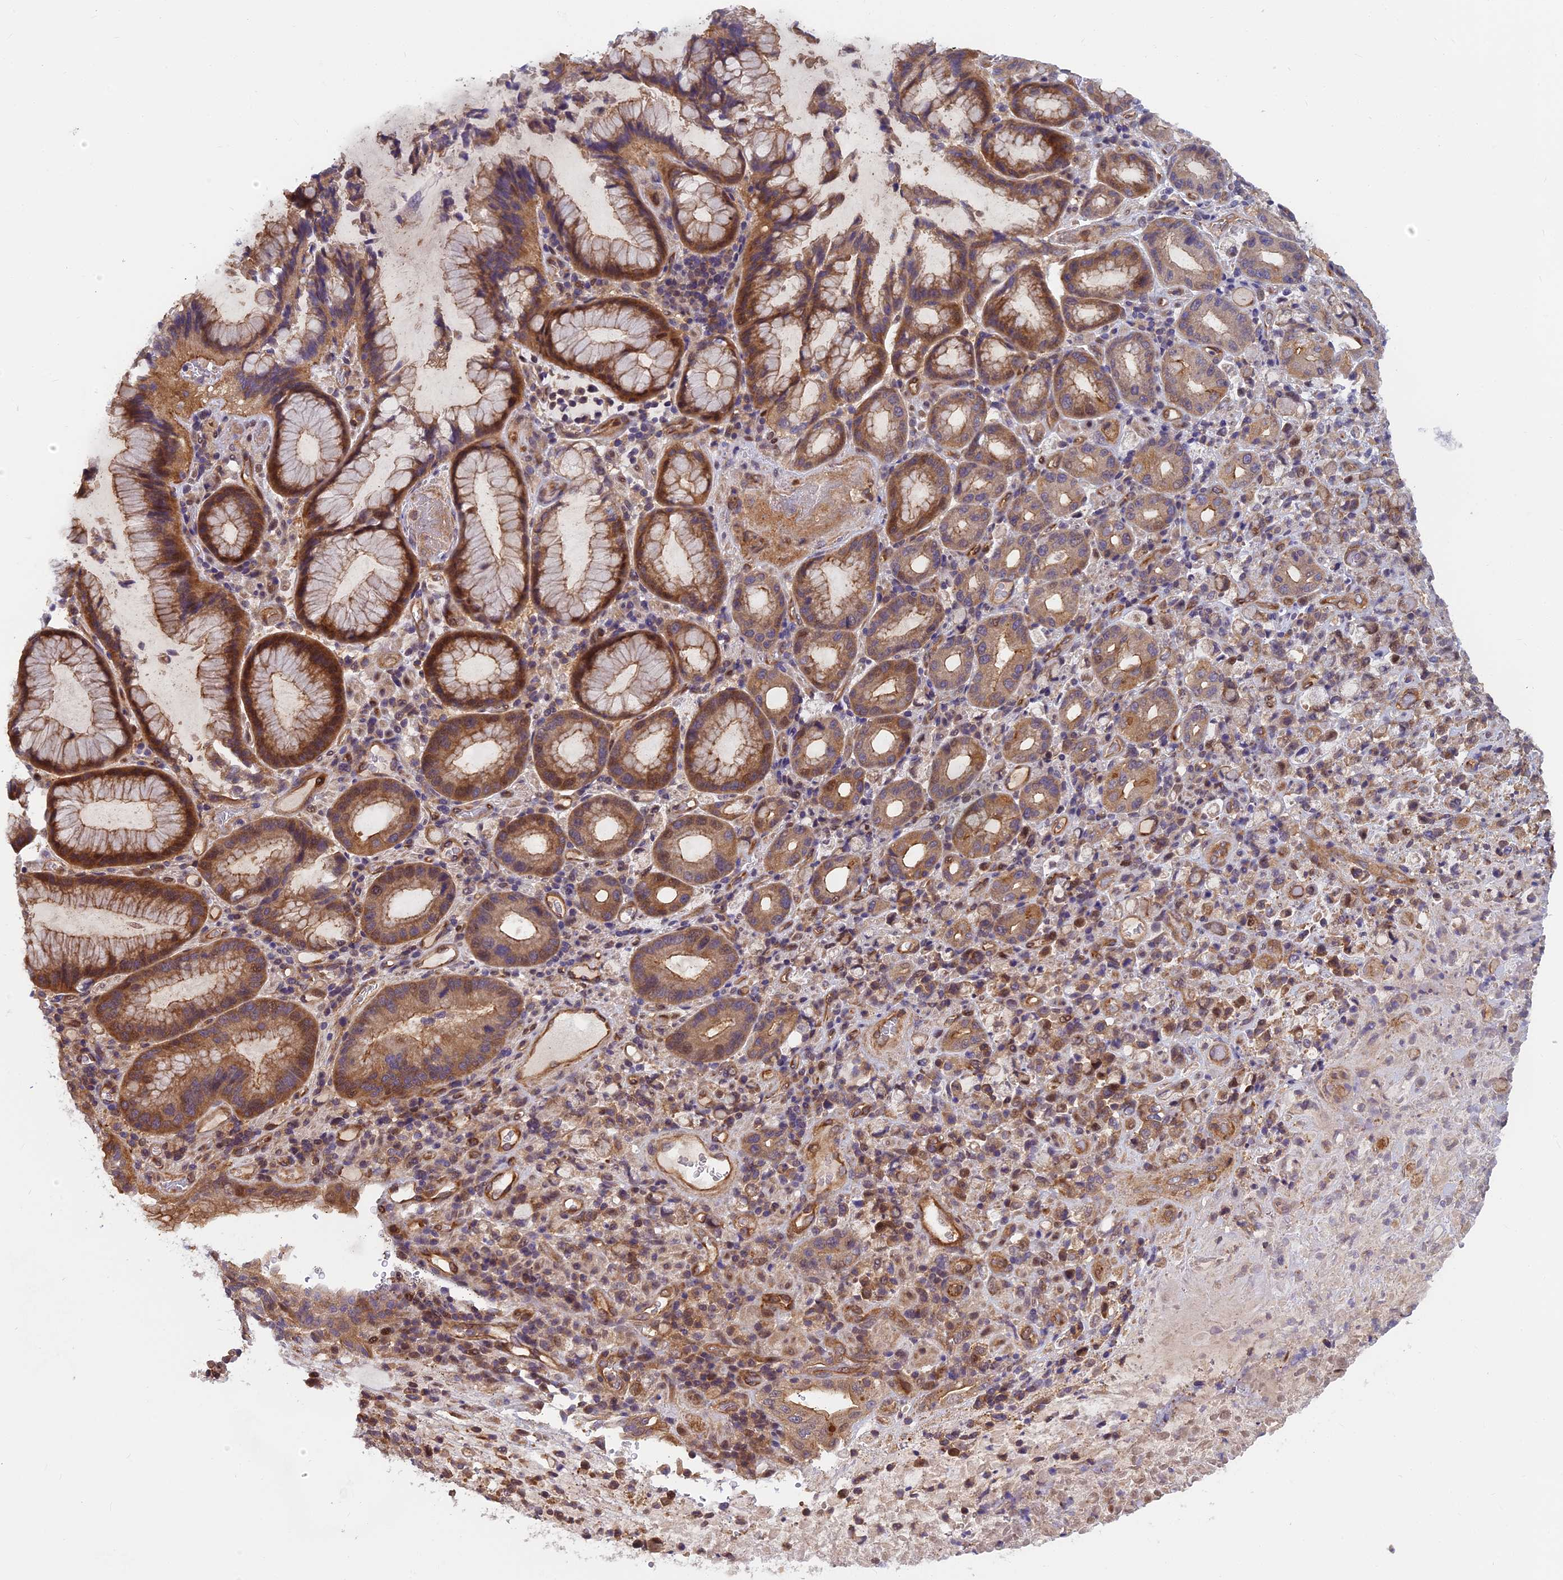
{"staining": {"intensity": "moderate", "quantity": "25%-75%", "location": "cytoplasmic/membranous,nuclear"}, "tissue": "stomach cancer", "cell_type": "Tumor cells", "image_type": "cancer", "snomed": [{"axis": "morphology", "description": "Normal tissue, NOS"}, {"axis": "morphology", "description": "Adenocarcinoma, NOS"}, {"axis": "topography", "description": "Stomach"}], "caption": "Immunohistochemistry (IHC) image of neoplastic tissue: human stomach cancer stained using immunohistochemistry (IHC) exhibits medium levels of moderate protein expression localized specifically in the cytoplasmic/membranous and nuclear of tumor cells, appearing as a cytoplasmic/membranous and nuclear brown color.", "gene": "PIKFYVE", "patient": {"sex": "female", "age": 79}}